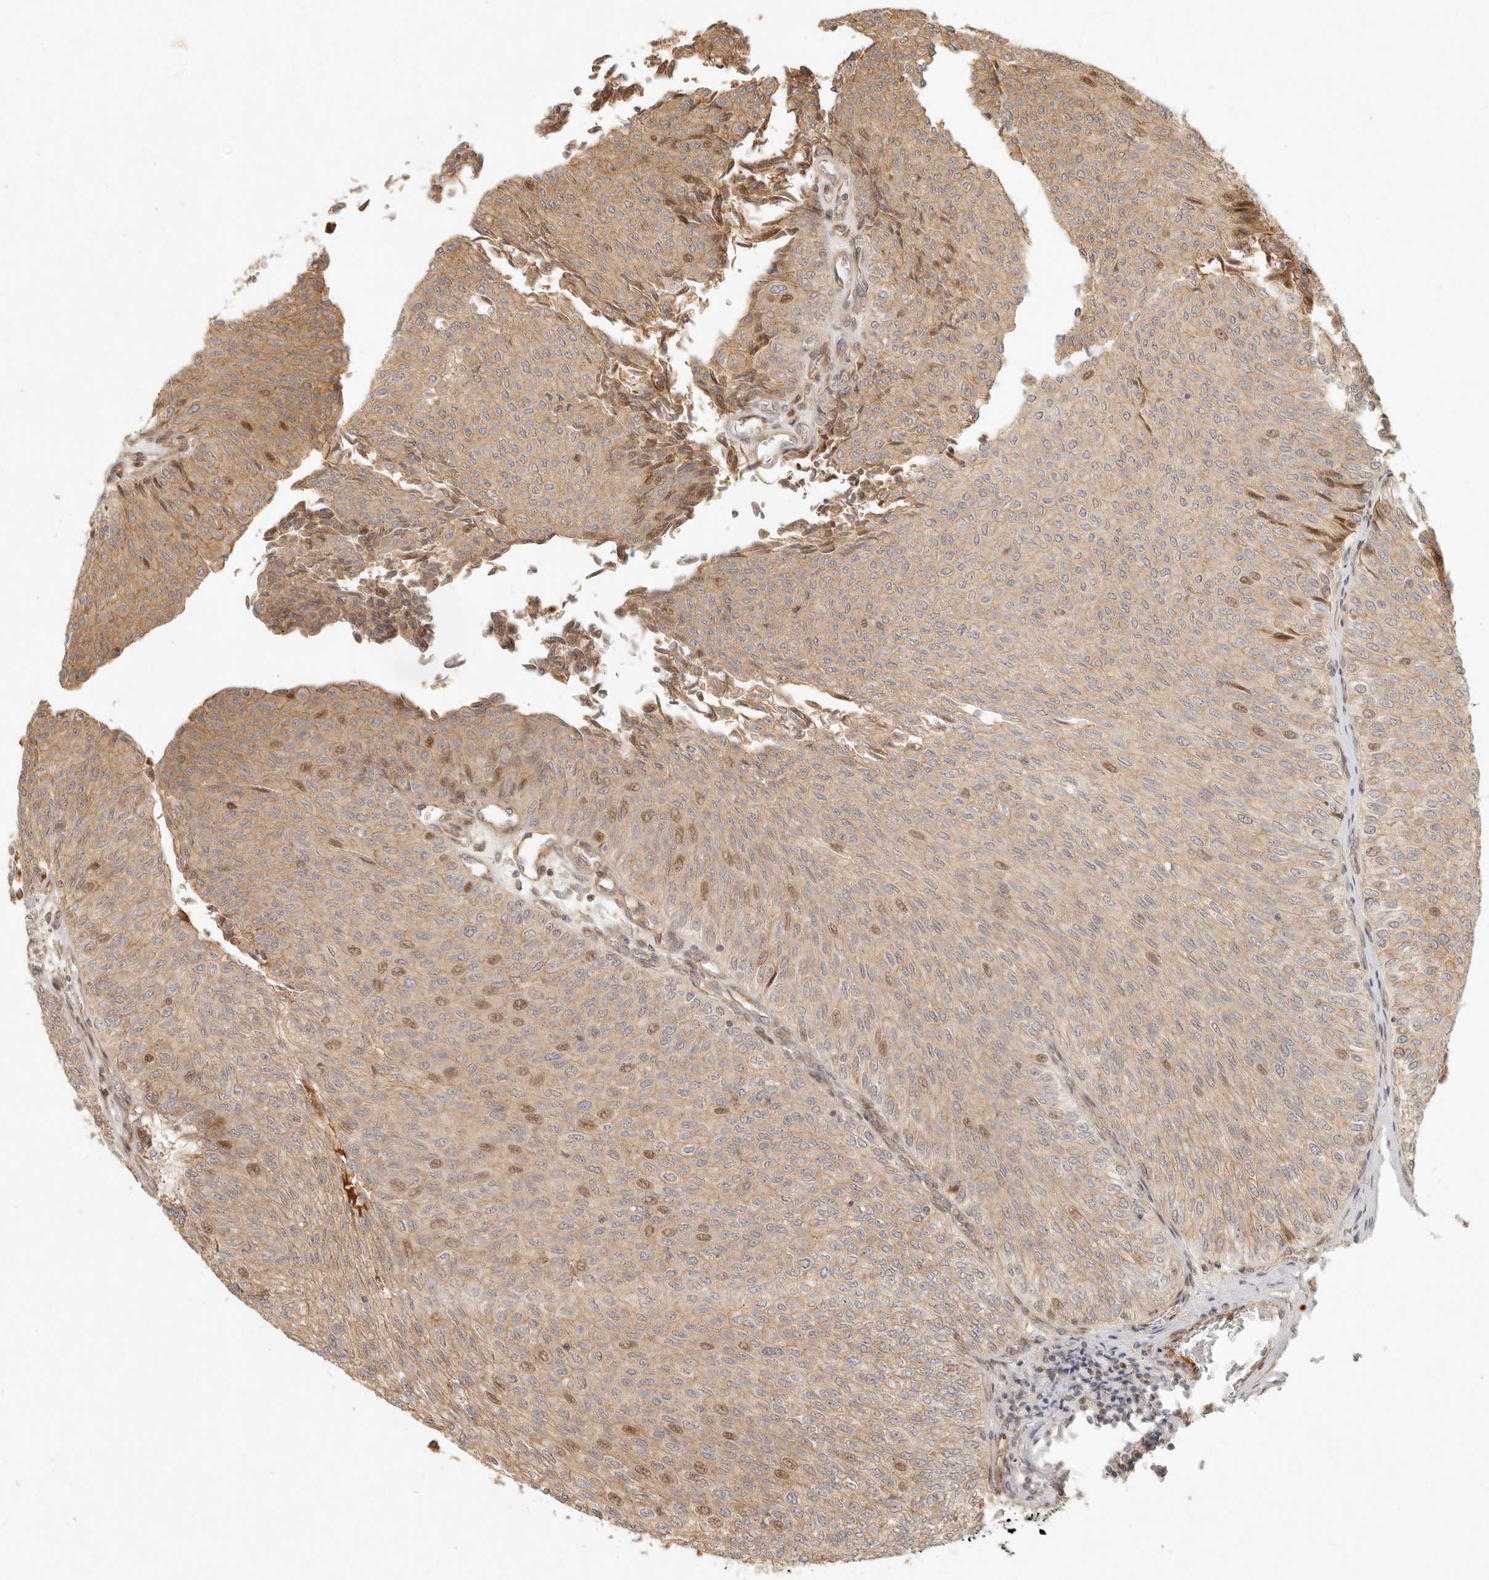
{"staining": {"intensity": "moderate", "quantity": "<25%", "location": "cytoplasmic/membranous,nuclear"}, "tissue": "urothelial cancer", "cell_type": "Tumor cells", "image_type": "cancer", "snomed": [{"axis": "morphology", "description": "Urothelial carcinoma, Low grade"}, {"axis": "topography", "description": "Urinary bladder"}], "caption": "High-magnification brightfield microscopy of low-grade urothelial carcinoma stained with DAB (brown) and counterstained with hematoxylin (blue). tumor cells exhibit moderate cytoplasmic/membranous and nuclear expression is seen in approximately<25% of cells.", "gene": "KLHL38", "patient": {"sex": "male", "age": 78}}